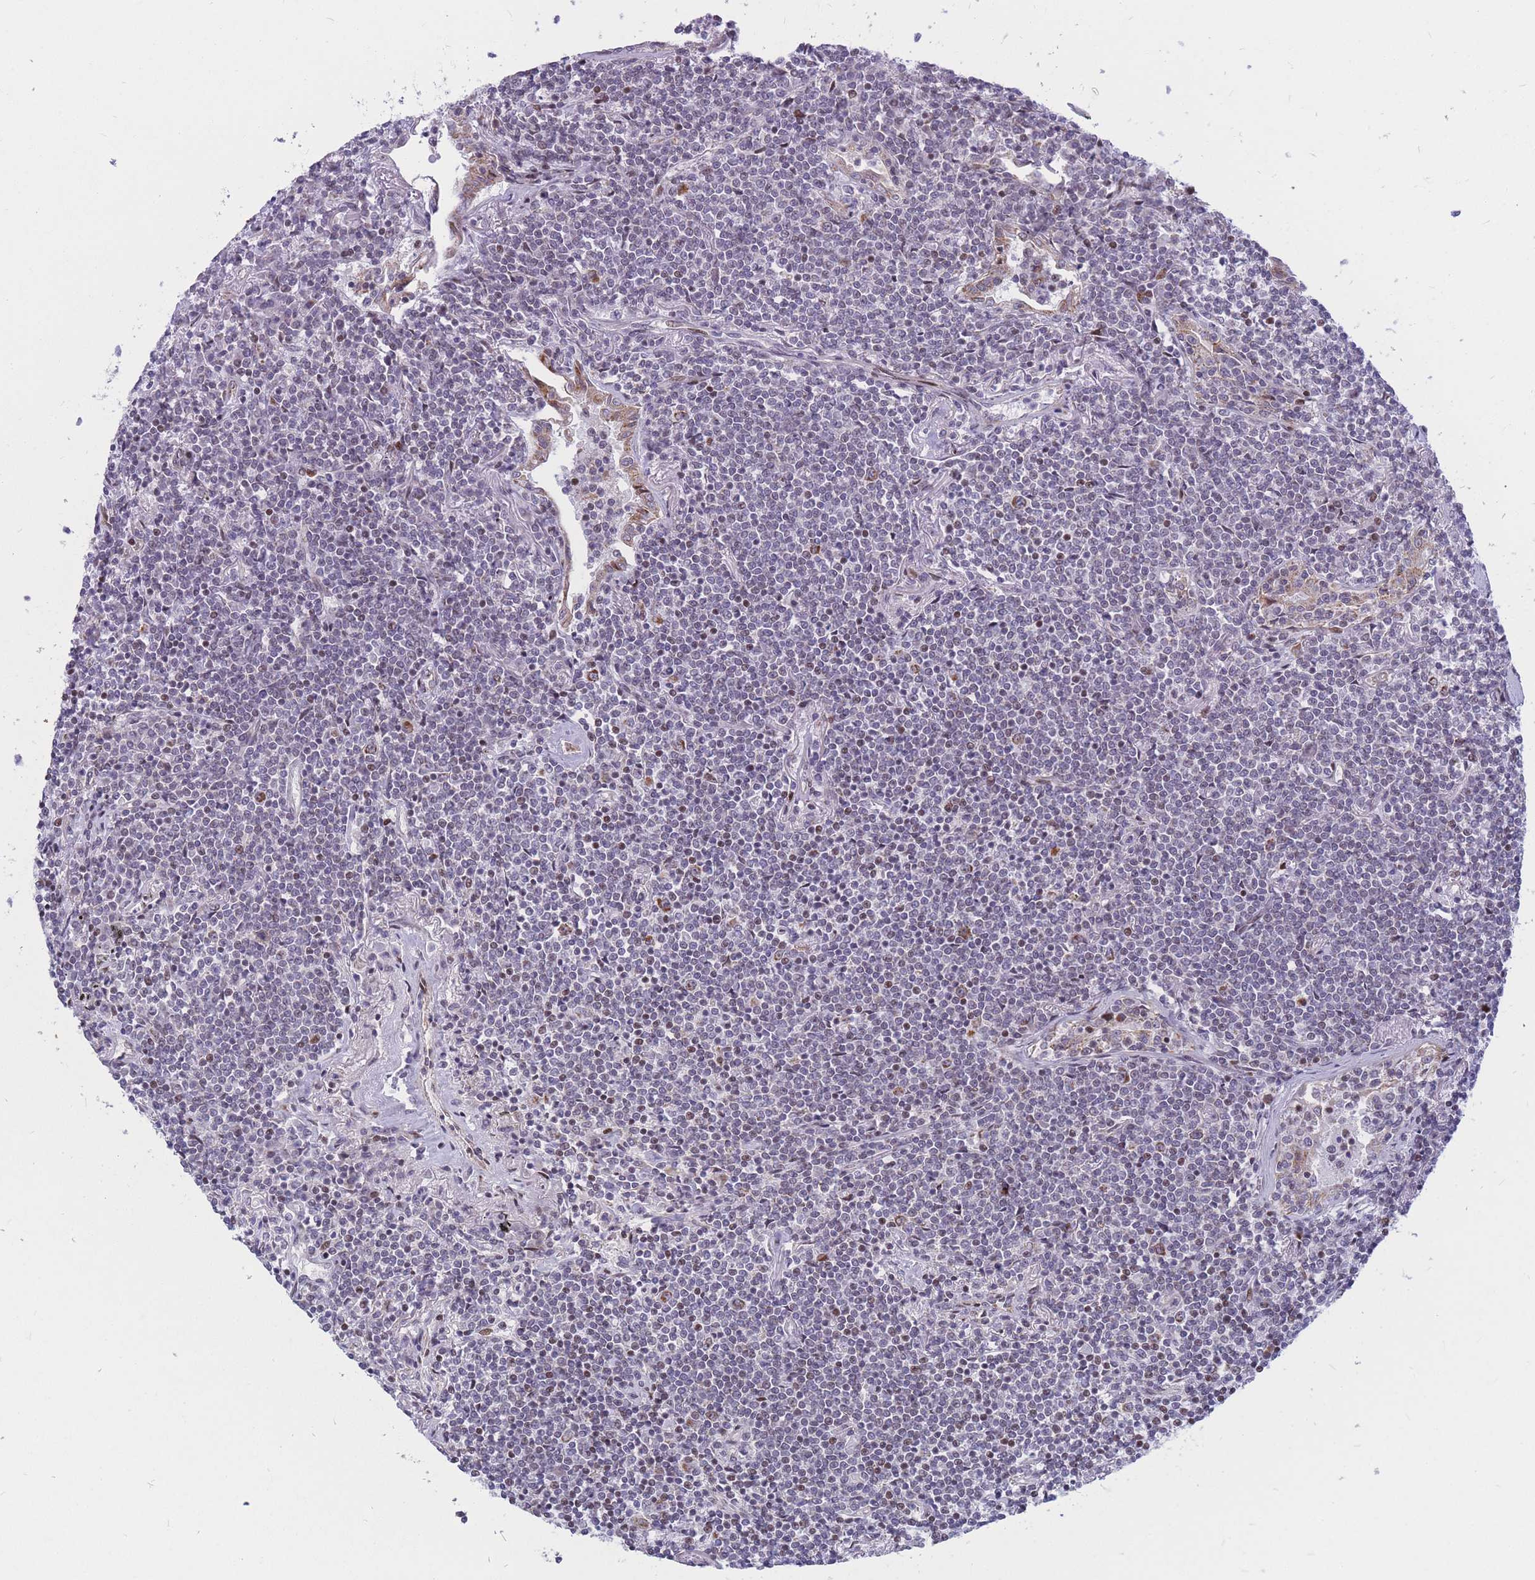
{"staining": {"intensity": "negative", "quantity": "none", "location": "none"}, "tissue": "lymphoma", "cell_type": "Tumor cells", "image_type": "cancer", "snomed": [{"axis": "morphology", "description": "Malignant lymphoma, non-Hodgkin's type, Low grade"}, {"axis": "topography", "description": "Lung"}], "caption": "This is an IHC histopathology image of human malignant lymphoma, non-Hodgkin's type (low-grade). There is no staining in tumor cells.", "gene": "MOB4", "patient": {"sex": "female", "age": 71}}